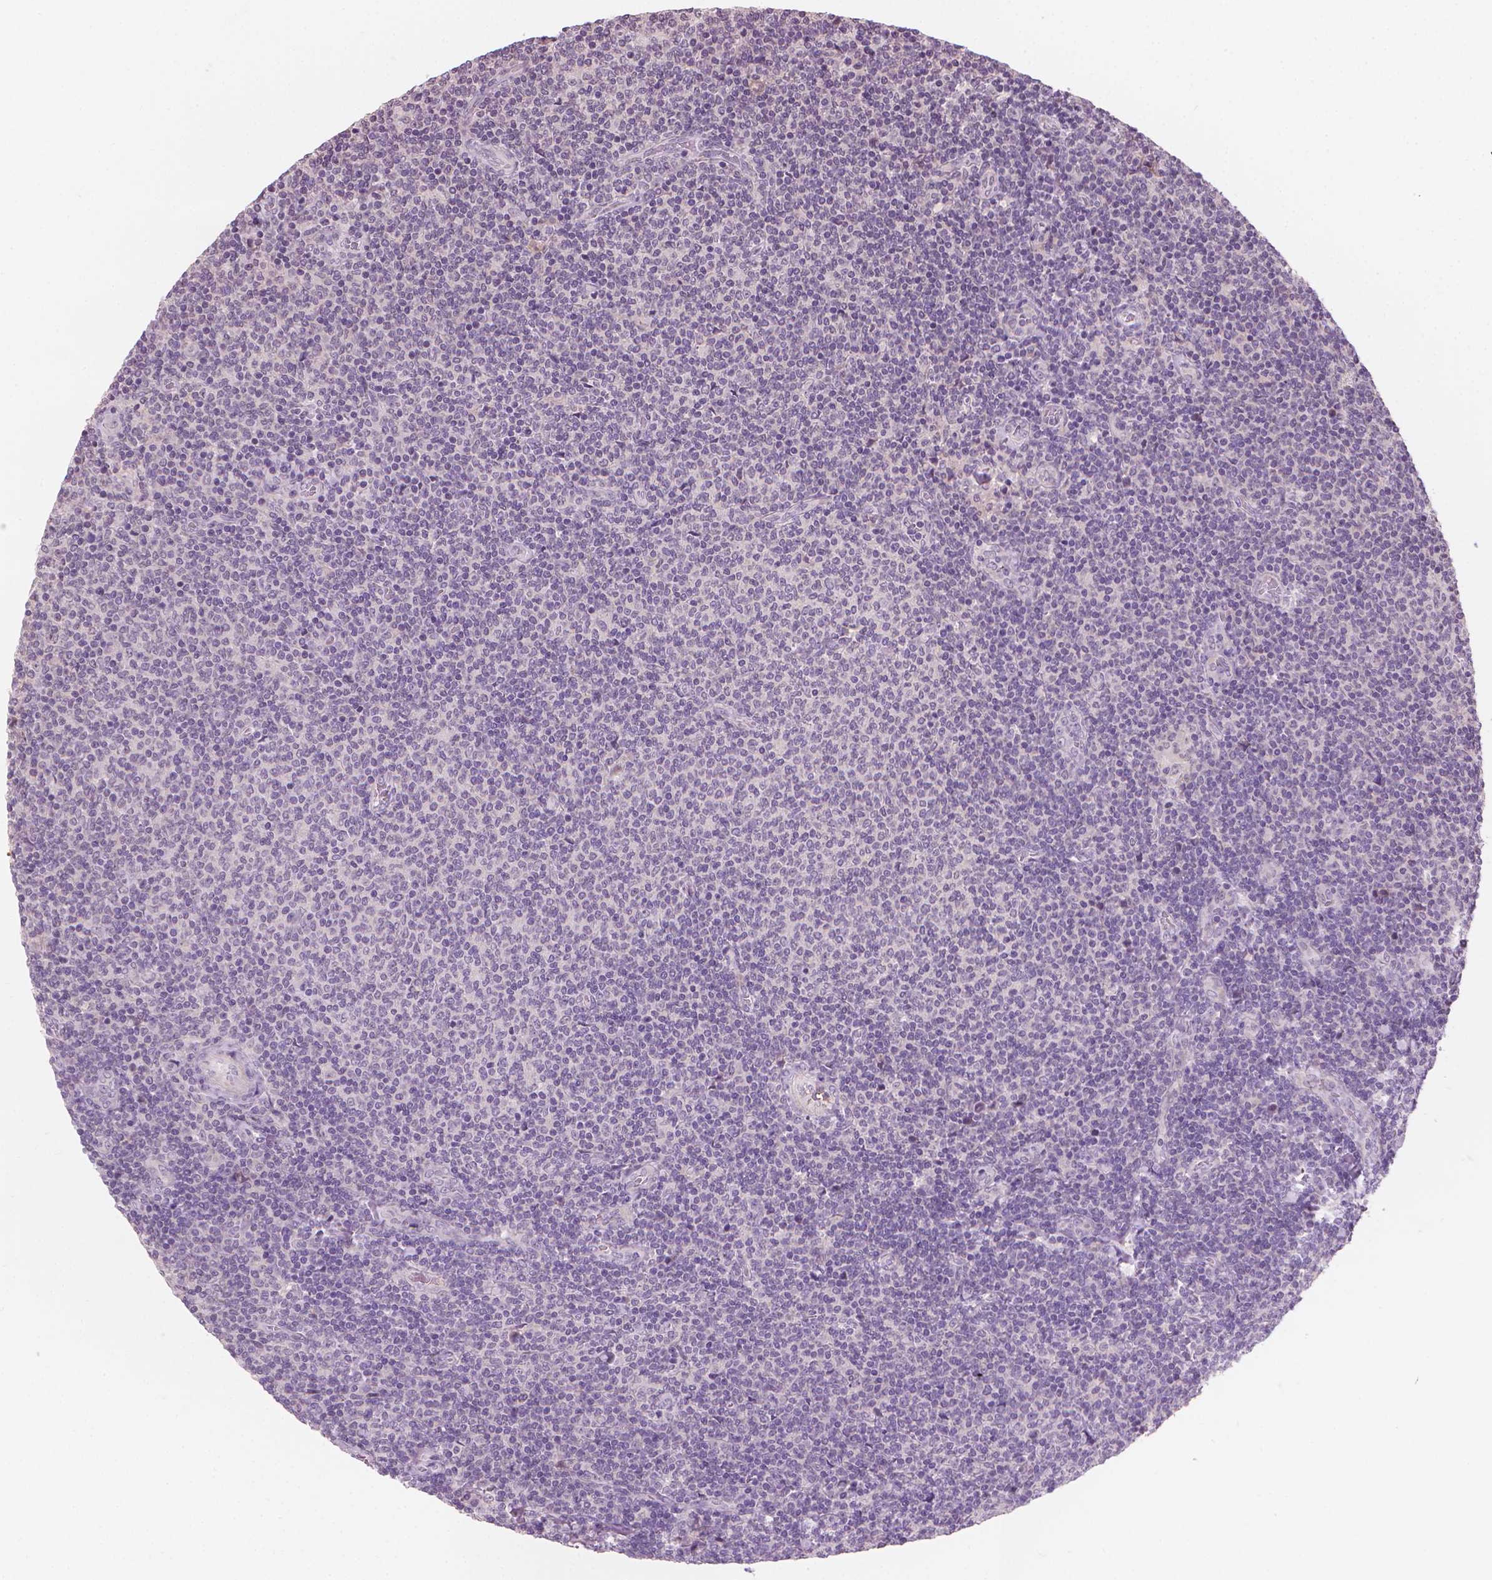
{"staining": {"intensity": "negative", "quantity": "none", "location": "none"}, "tissue": "lymphoma", "cell_type": "Tumor cells", "image_type": "cancer", "snomed": [{"axis": "morphology", "description": "Malignant lymphoma, non-Hodgkin's type, Low grade"}, {"axis": "topography", "description": "Lymph node"}], "caption": "An immunohistochemistry (IHC) photomicrograph of low-grade malignant lymphoma, non-Hodgkin's type is shown. There is no staining in tumor cells of low-grade malignant lymphoma, non-Hodgkin's type.", "gene": "SAXO2", "patient": {"sex": "male", "age": 52}}